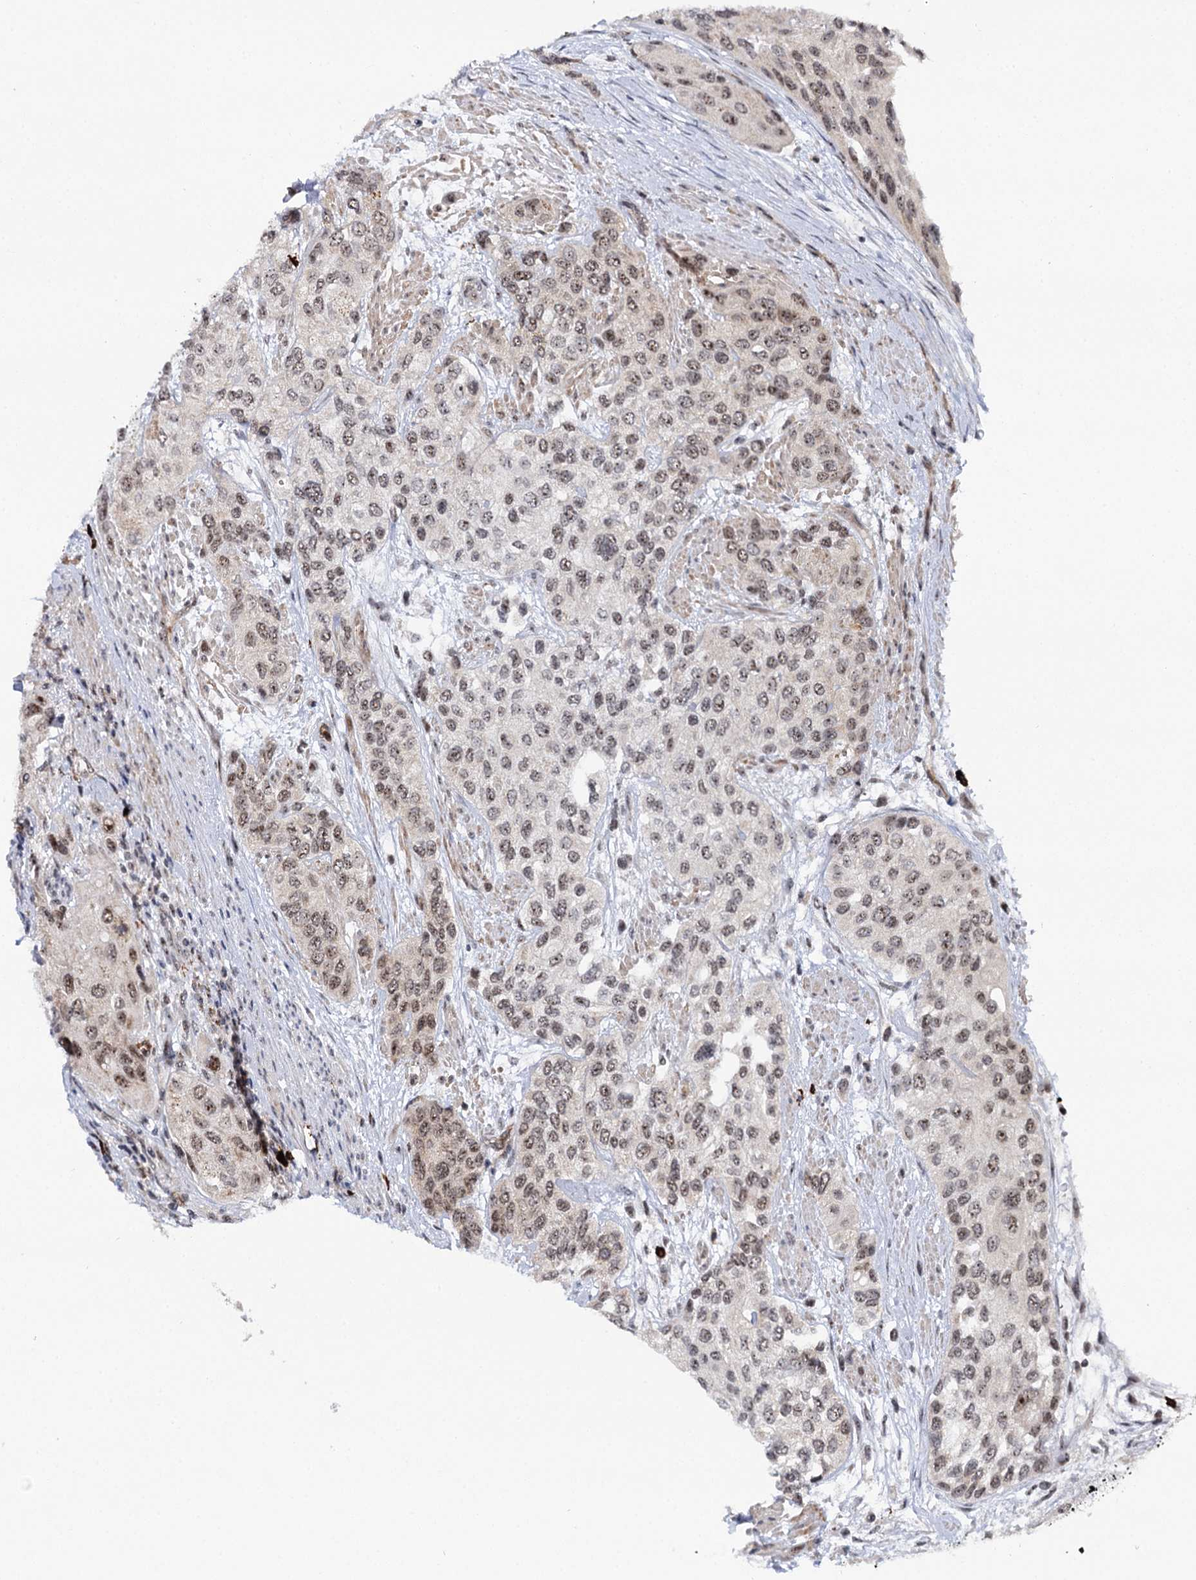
{"staining": {"intensity": "moderate", "quantity": ">75%", "location": "nuclear"}, "tissue": "urothelial cancer", "cell_type": "Tumor cells", "image_type": "cancer", "snomed": [{"axis": "morphology", "description": "Normal tissue, NOS"}, {"axis": "morphology", "description": "Urothelial carcinoma, High grade"}, {"axis": "topography", "description": "Vascular tissue"}, {"axis": "topography", "description": "Urinary bladder"}], "caption": "Immunohistochemistry (IHC) of urothelial carcinoma (high-grade) displays medium levels of moderate nuclear positivity in about >75% of tumor cells.", "gene": "BUD13", "patient": {"sex": "female", "age": 56}}